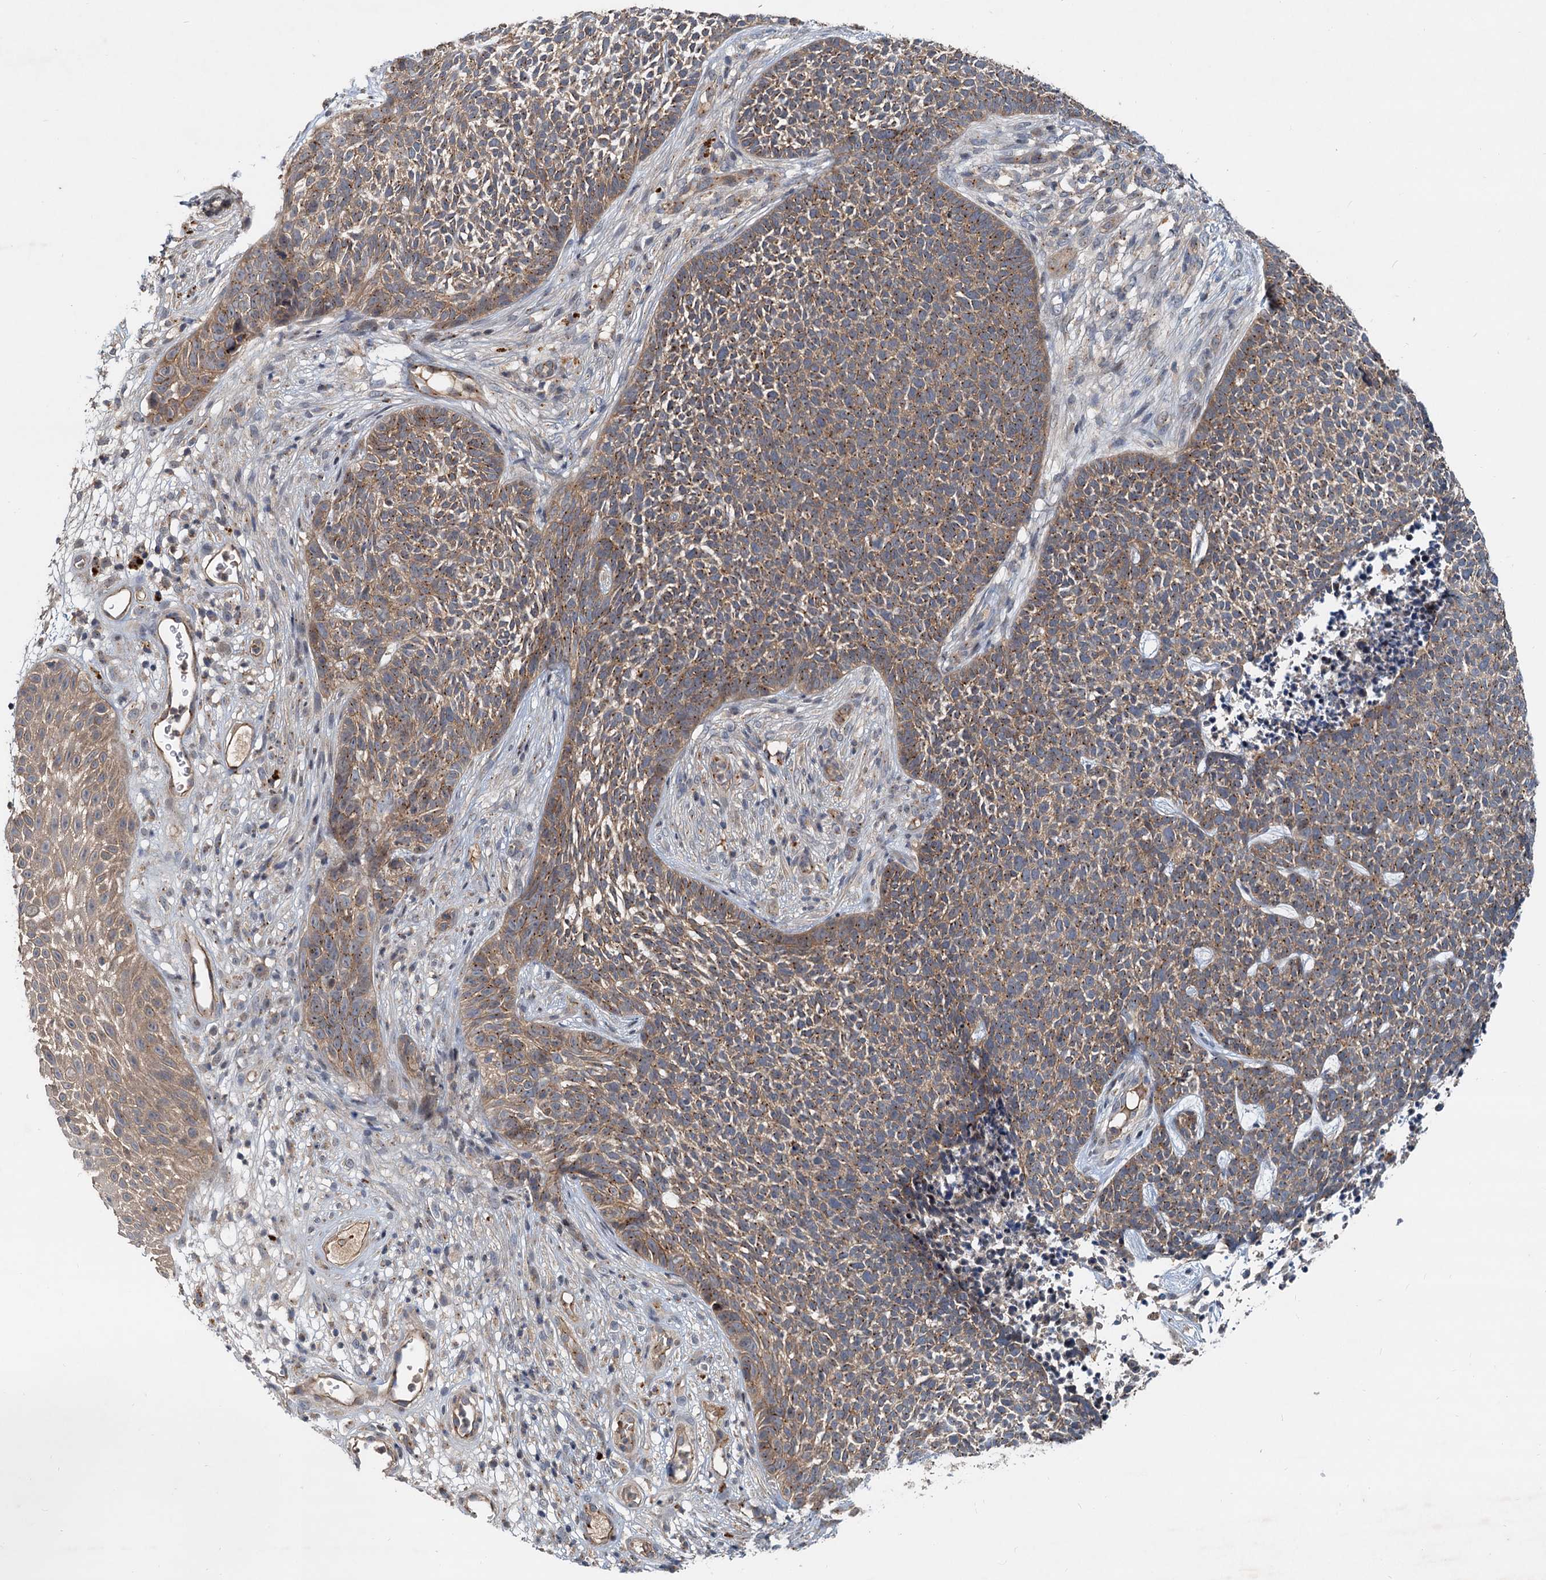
{"staining": {"intensity": "moderate", "quantity": ">75%", "location": "cytoplasmic/membranous"}, "tissue": "skin cancer", "cell_type": "Tumor cells", "image_type": "cancer", "snomed": [{"axis": "morphology", "description": "Basal cell carcinoma"}, {"axis": "topography", "description": "Skin"}], "caption": "Human skin cancer stained for a protein (brown) displays moderate cytoplasmic/membranous positive staining in approximately >75% of tumor cells.", "gene": "CEP68", "patient": {"sex": "female", "age": 84}}